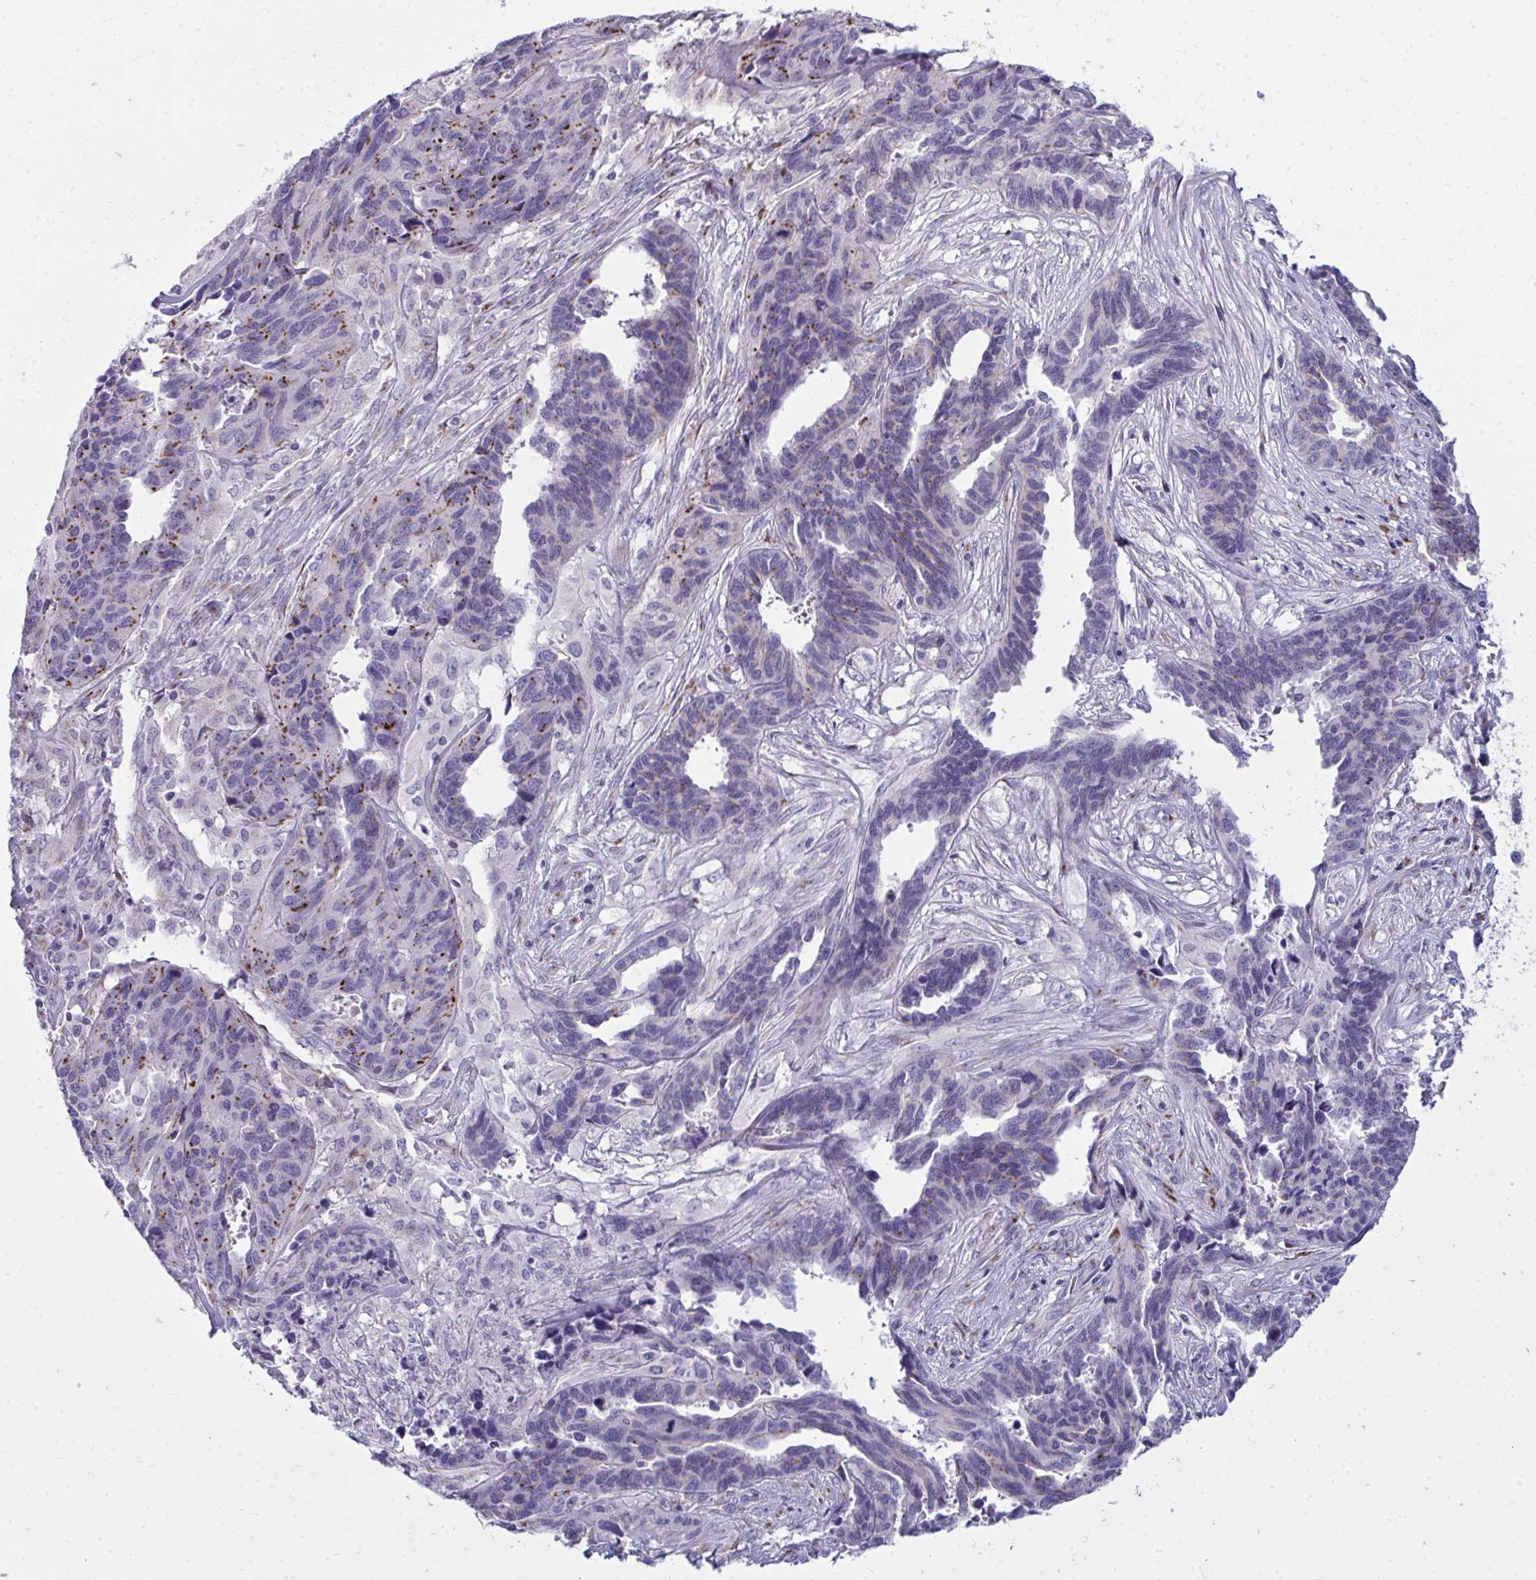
{"staining": {"intensity": "moderate", "quantity": "<25%", "location": "cytoplasmic/membranous"}, "tissue": "ovarian cancer", "cell_type": "Tumor cells", "image_type": "cancer", "snomed": [{"axis": "morphology", "description": "Cystadenocarcinoma, serous, NOS"}, {"axis": "topography", "description": "Ovary"}], "caption": "Moderate cytoplasmic/membranous expression is appreciated in approximately <25% of tumor cells in ovarian serous cystadenocarcinoma.", "gene": "DTX4", "patient": {"sex": "female", "age": 64}}